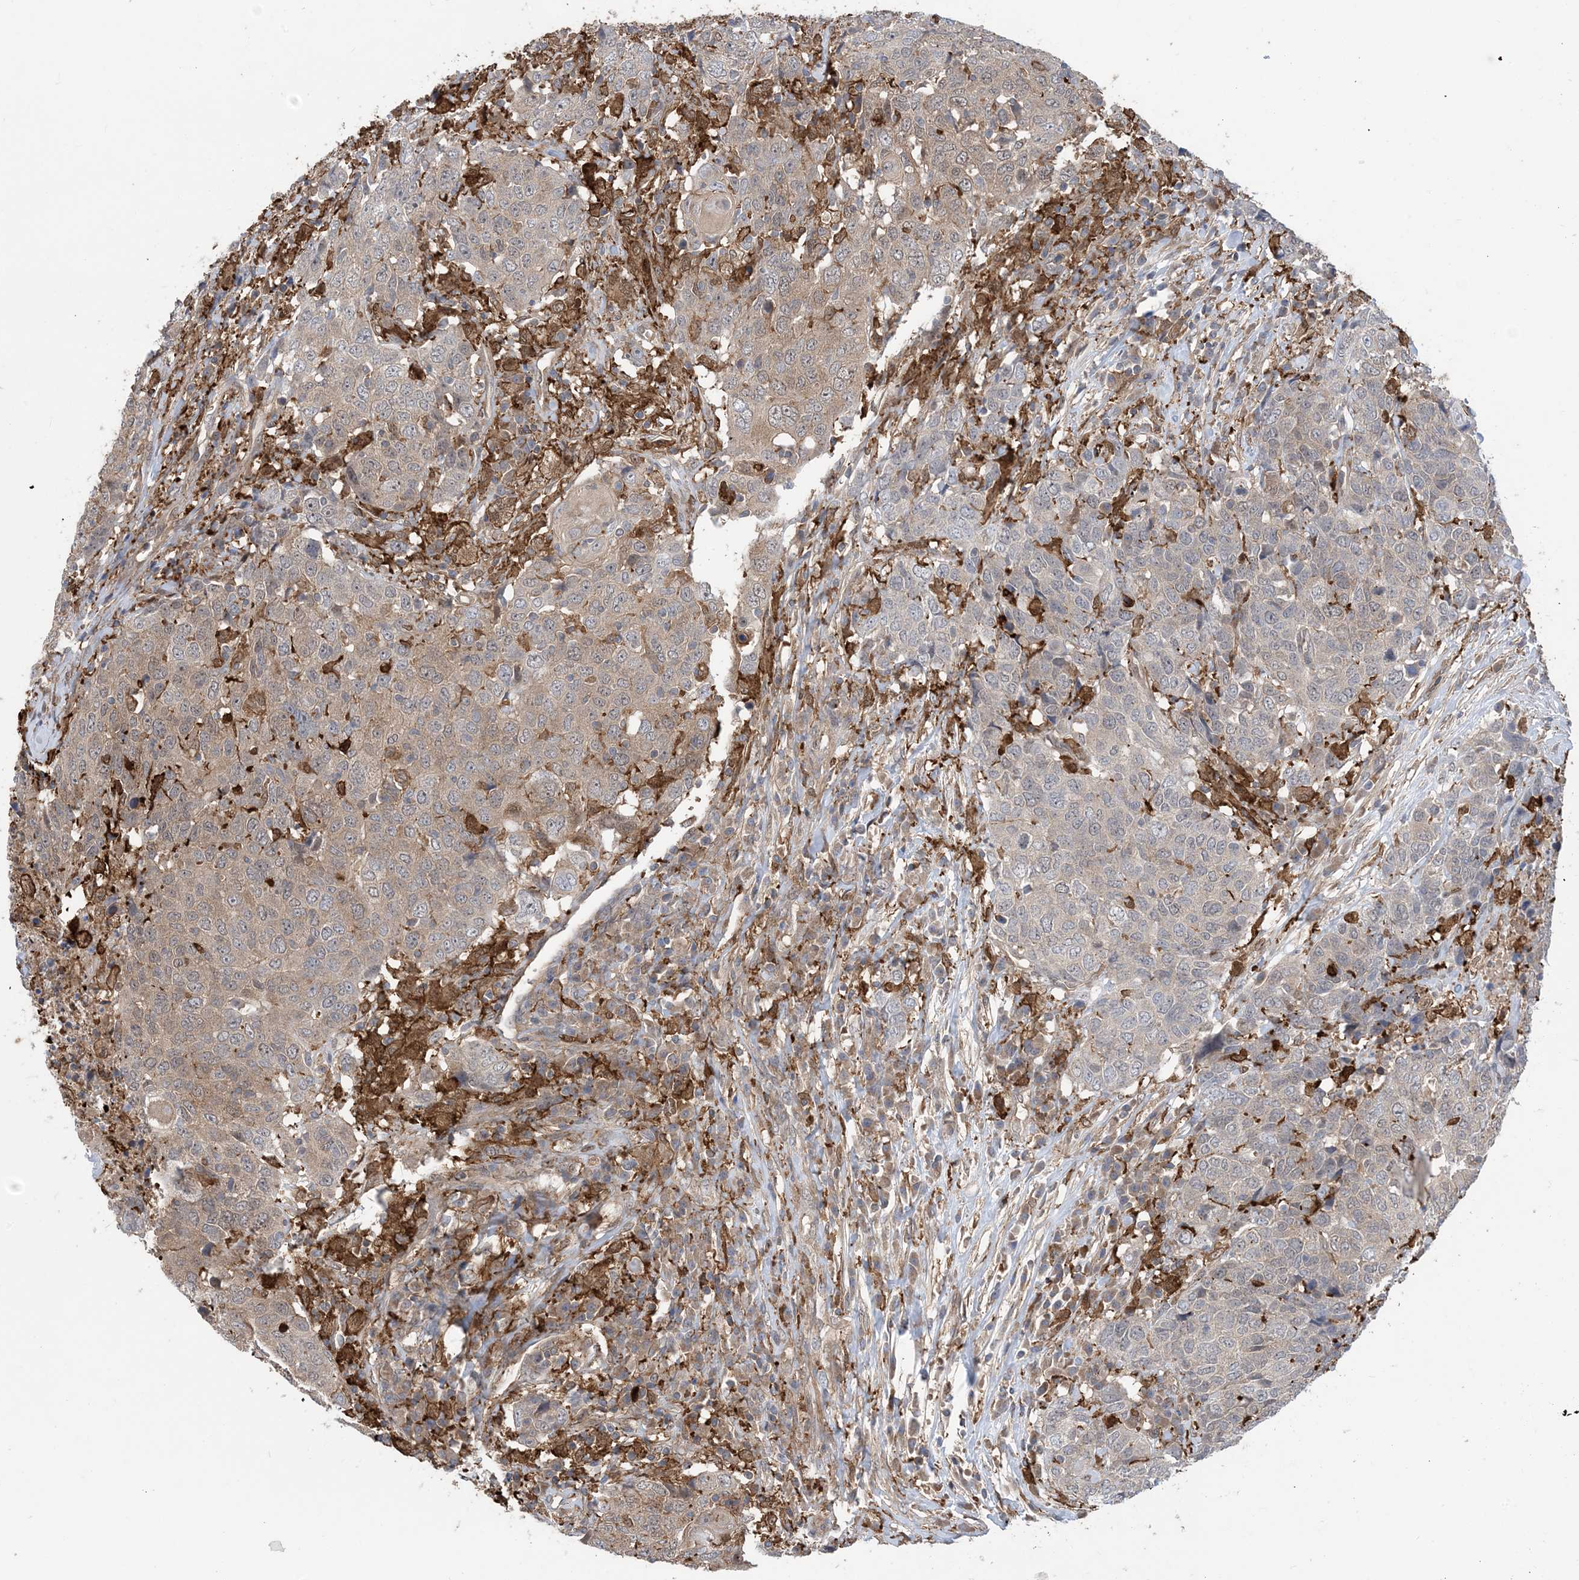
{"staining": {"intensity": "weak", "quantity": "25%-75%", "location": "cytoplasmic/membranous"}, "tissue": "head and neck cancer", "cell_type": "Tumor cells", "image_type": "cancer", "snomed": [{"axis": "morphology", "description": "Squamous cell carcinoma, NOS"}, {"axis": "topography", "description": "Head-Neck"}], "caption": "The histopathology image demonstrates immunohistochemical staining of head and neck squamous cell carcinoma. There is weak cytoplasmic/membranous expression is seen in about 25%-75% of tumor cells.", "gene": "HS1BP3", "patient": {"sex": "male", "age": 66}}